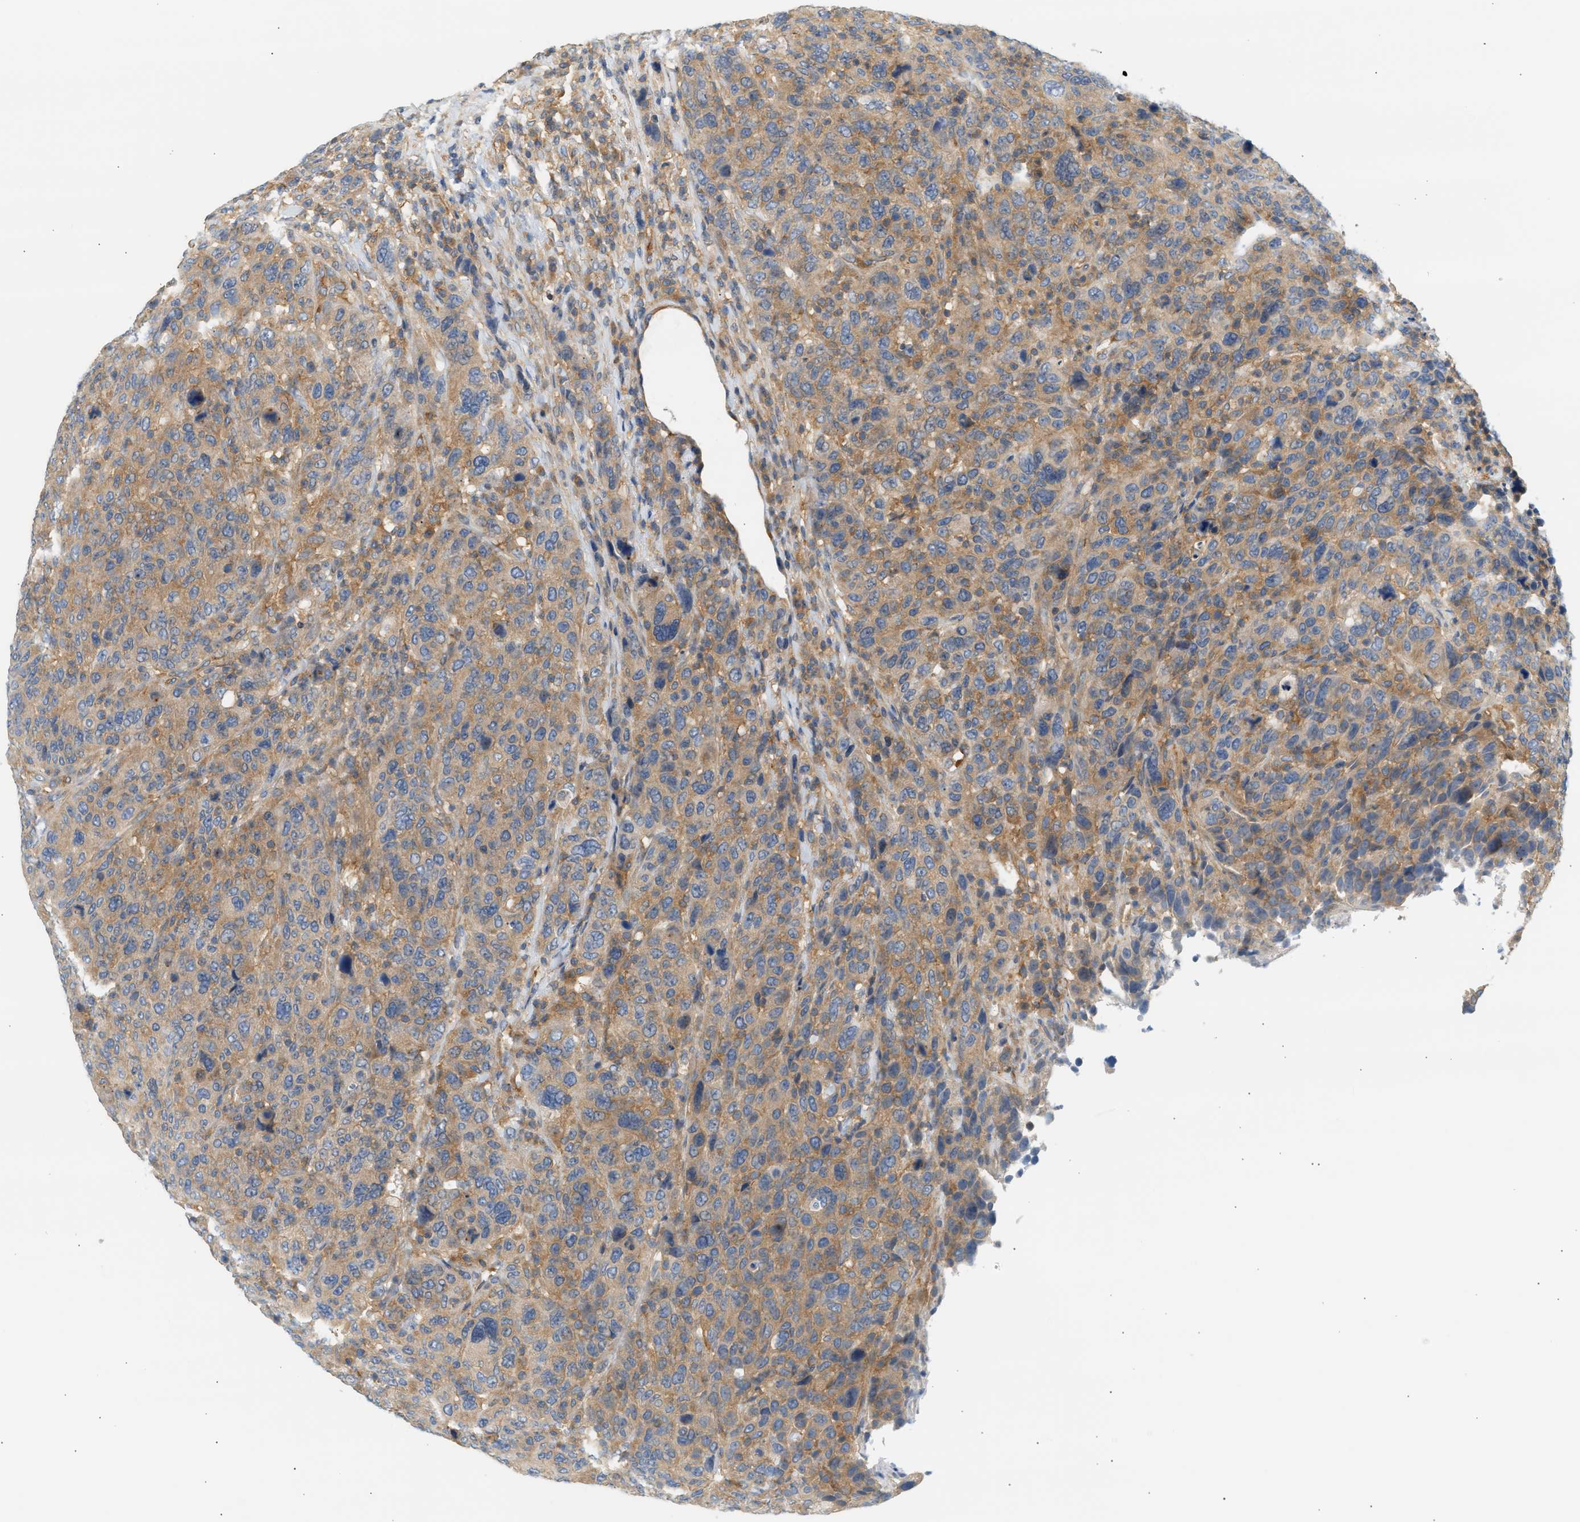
{"staining": {"intensity": "moderate", "quantity": ">75%", "location": "cytoplasmic/membranous"}, "tissue": "breast cancer", "cell_type": "Tumor cells", "image_type": "cancer", "snomed": [{"axis": "morphology", "description": "Duct carcinoma"}, {"axis": "topography", "description": "Breast"}], "caption": "A medium amount of moderate cytoplasmic/membranous positivity is seen in approximately >75% of tumor cells in breast intraductal carcinoma tissue. Using DAB (3,3'-diaminobenzidine) (brown) and hematoxylin (blue) stains, captured at high magnification using brightfield microscopy.", "gene": "PAFAH1B1", "patient": {"sex": "female", "age": 37}}